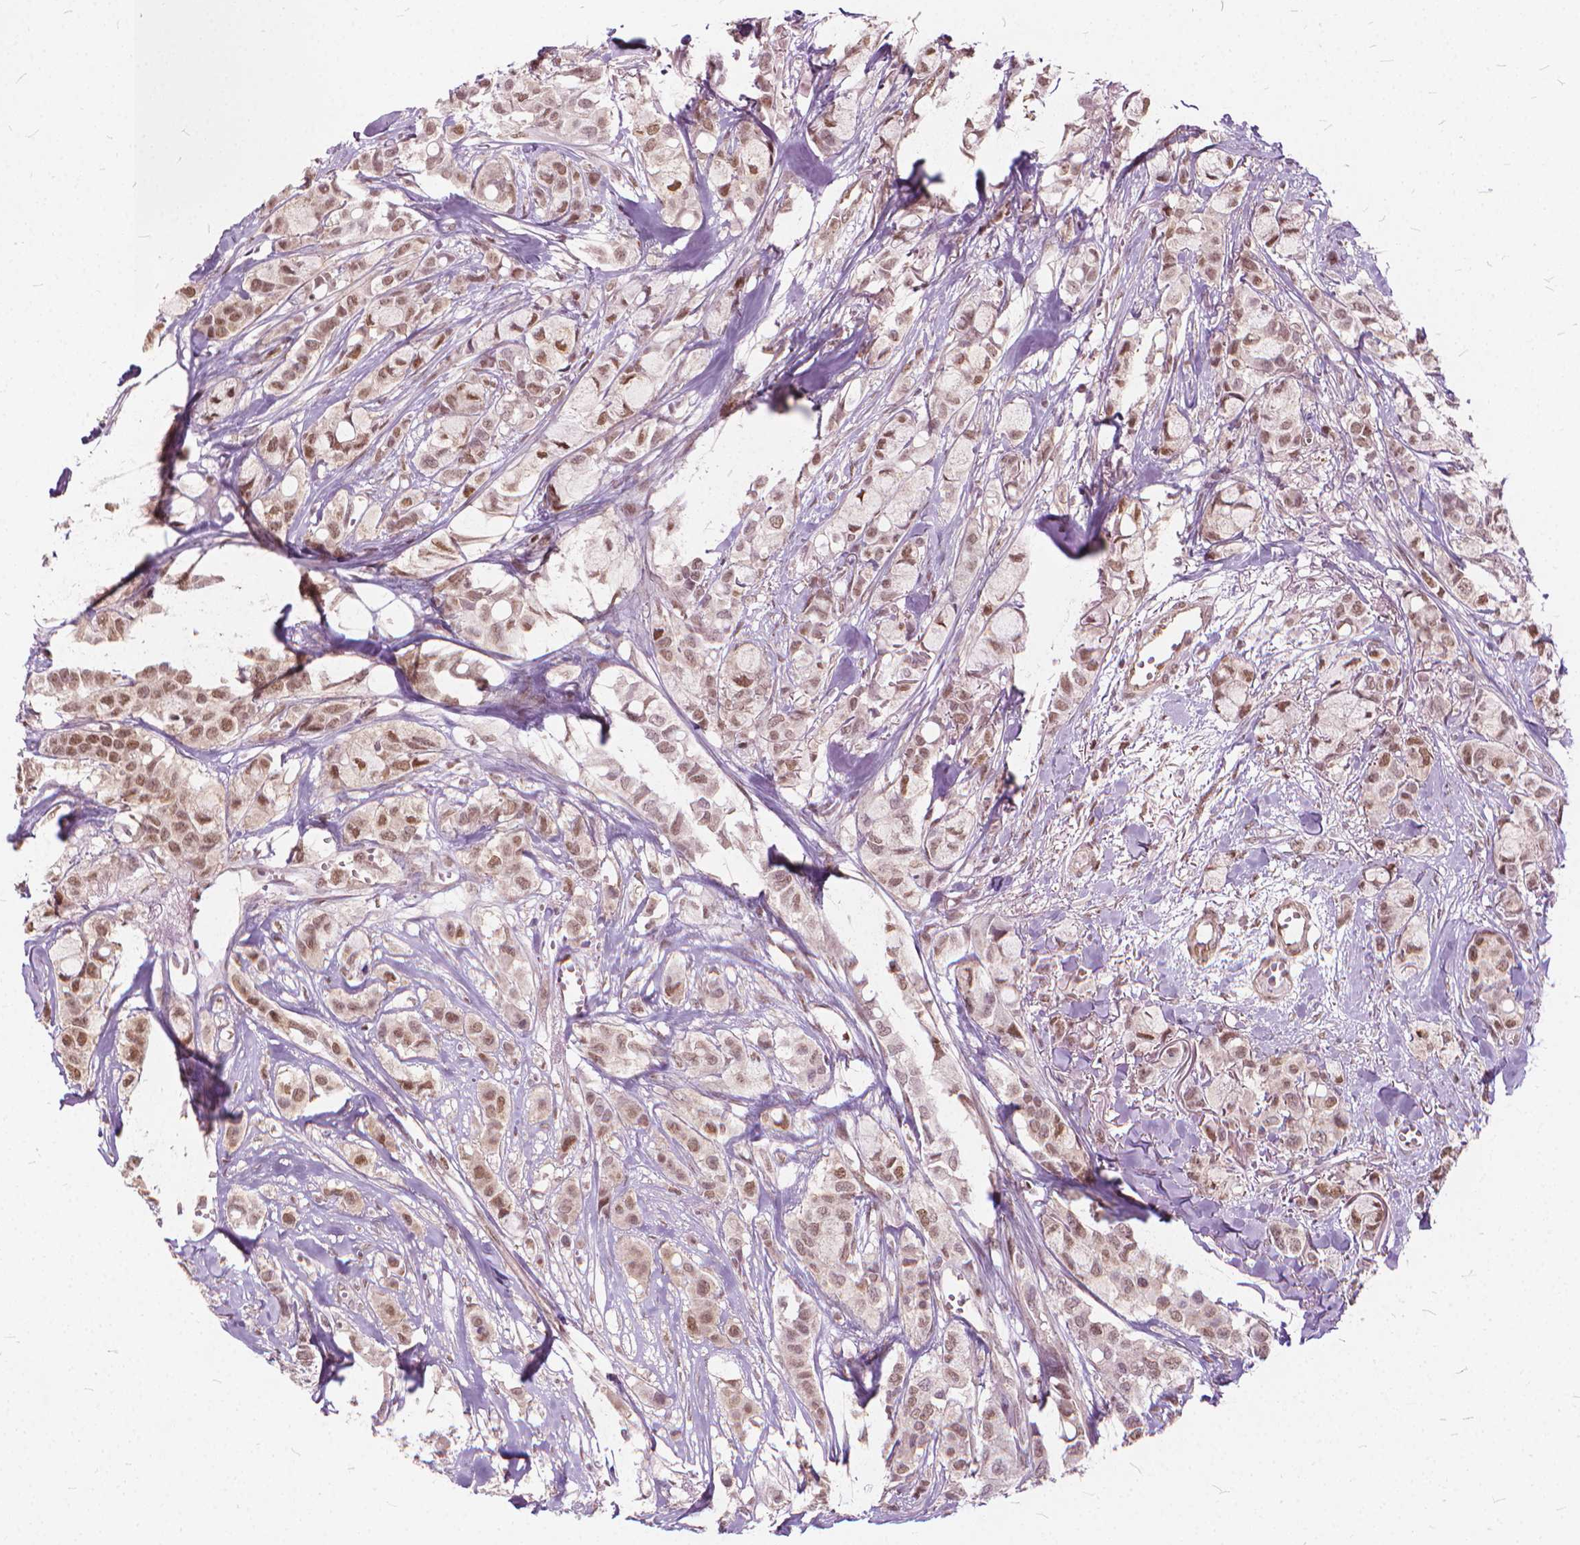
{"staining": {"intensity": "moderate", "quantity": ">75%", "location": "nuclear"}, "tissue": "breast cancer", "cell_type": "Tumor cells", "image_type": "cancer", "snomed": [{"axis": "morphology", "description": "Duct carcinoma"}, {"axis": "topography", "description": "Breast"}], "caption": "Human breast cancer (infiltrating ductal carcinoma) stained for a protein (brown) reveals moderate nuclear positive expression in approximately >75% of tumor cells.", "gene": "STAT5B", "patient": {"sex": "female", "age": 85}}